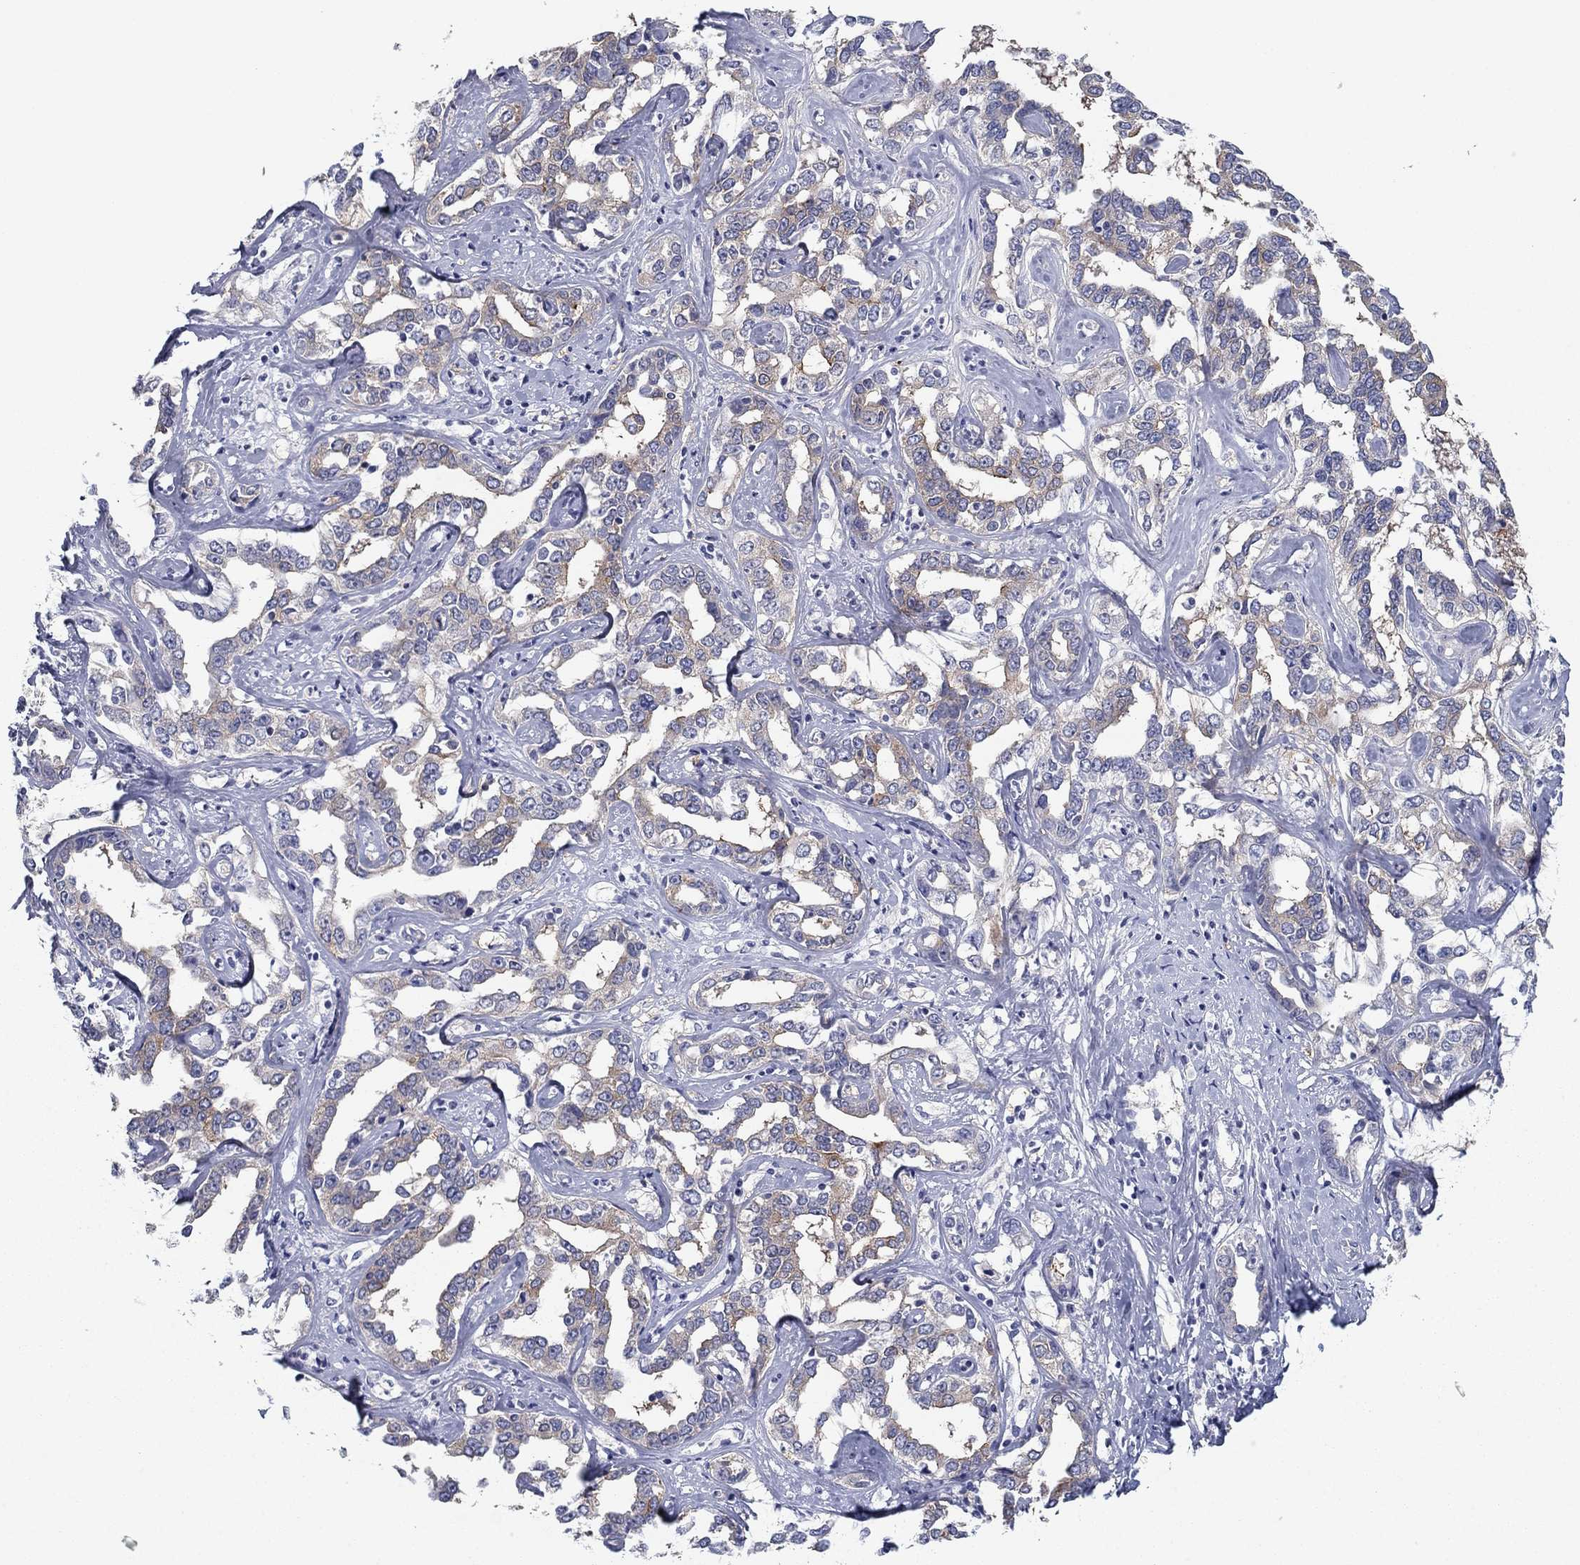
{"staining": {"intensity": "moderate", "quantity": "<25%", "location": "cytoplasmic/membranous"}, "tissue": "liver cancer", "cell_type": "Tumor cells", "image_type": "cancer", "snomed": [{"axis": "morphology", "description": "Cholangiocarcinoma"}, {"axis": "topography", "description": "Liver"}], "caption": "Protein analysis of liver cholangiocarcinoma tissue shows moderate cytoplasmic/membranous expression in about <25% of tumor cells.", "gene": "PLS1", "patient": {"sex": "male", "age": 59}}